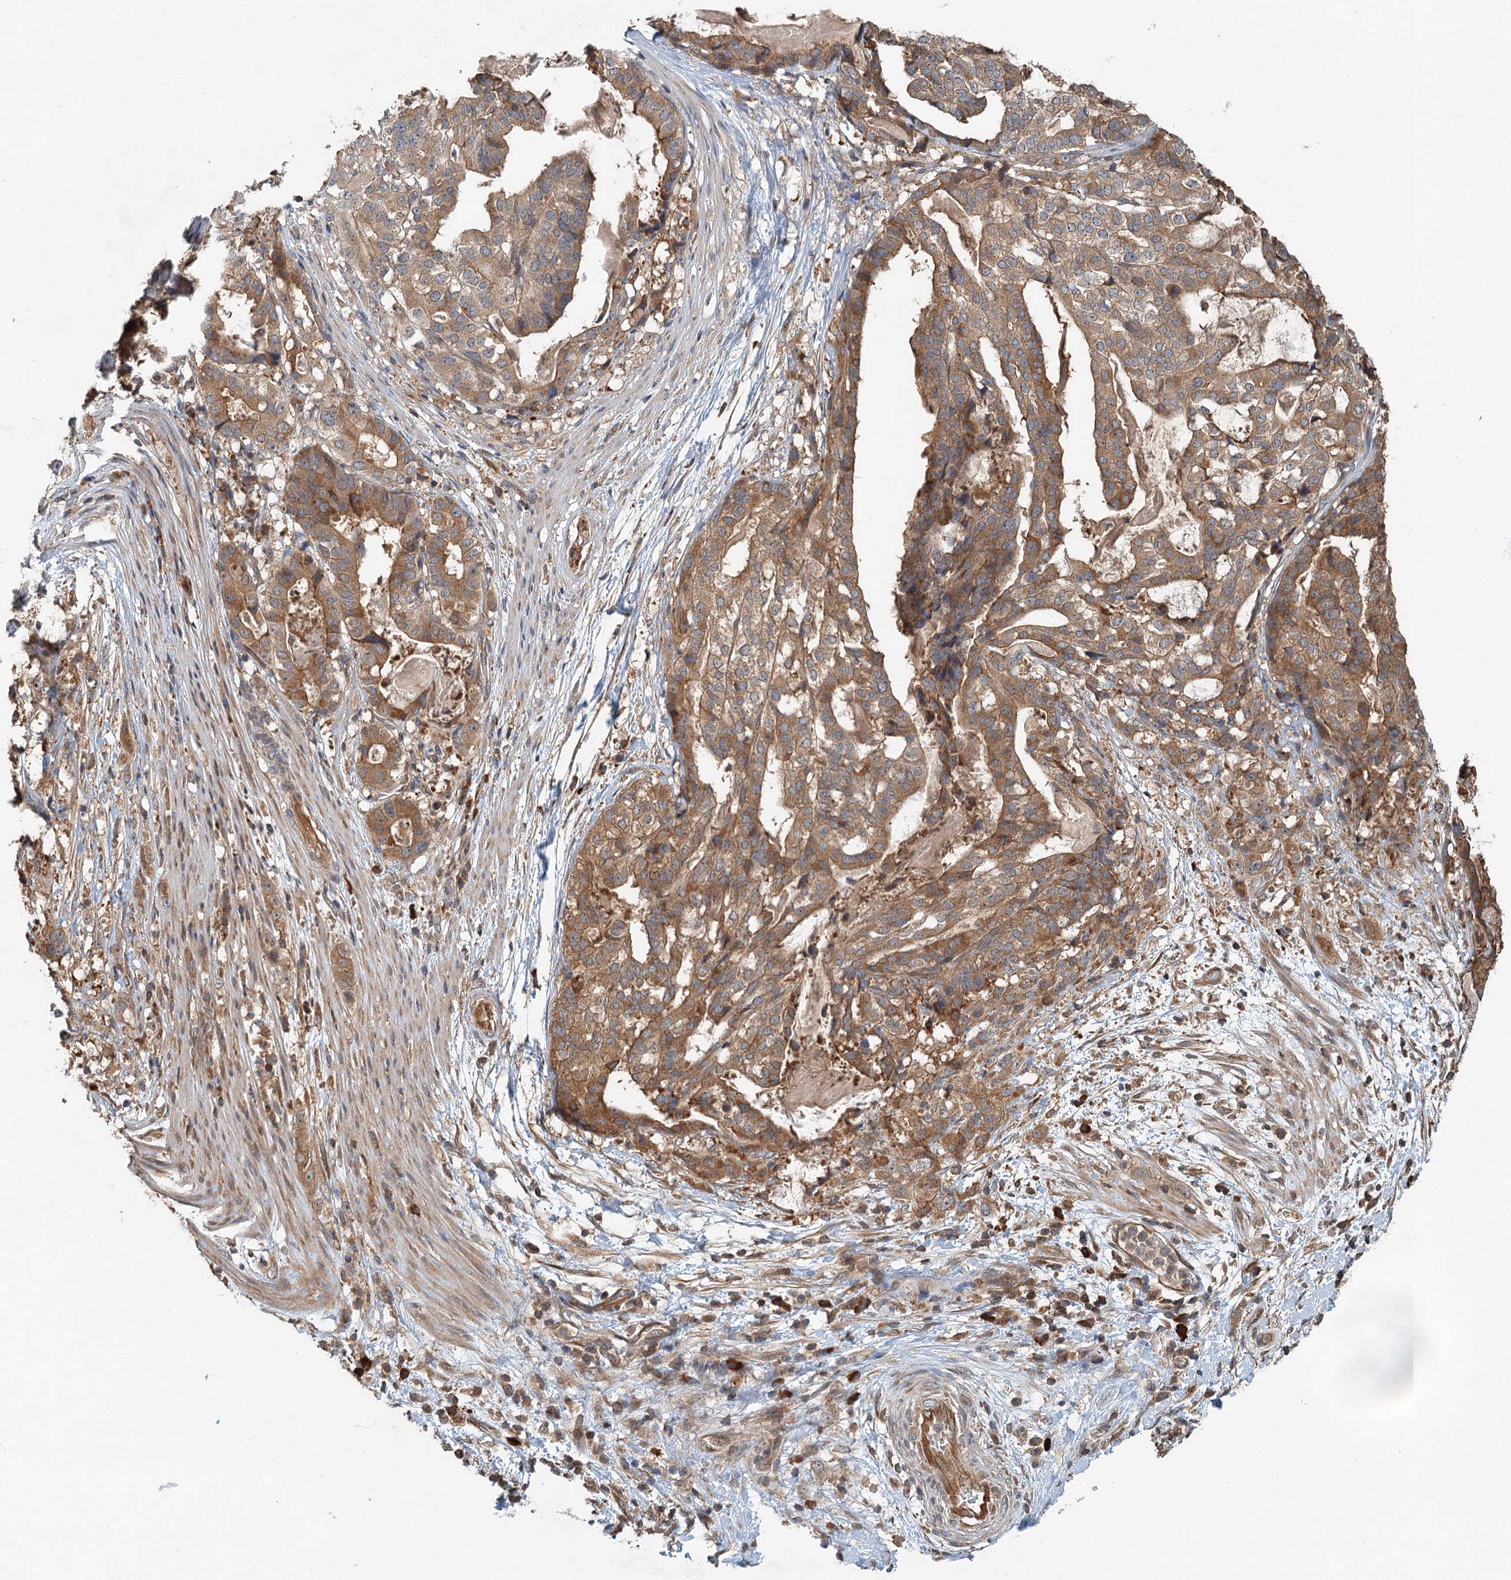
{"staining": {"intensity": "moderate", "quantity": ">75%", "location": "cytoplasmic/membranous,nuclear"}, "tissue": "stomach cancer", "cell_type": "Tumor cells", "image_type": "cancer", "snomed": [{"axis": "morphology", "description": "Adenocarcinoma, NOS"}, {"axis": "topography", "description": "Stomach"}], "caption": "Adenocarcinoma (stomach) stained with a protein marker displays moderate staining in tumor cells.", "gene": "ZNF527", "patient": {"sex": "male", "age": 48}}